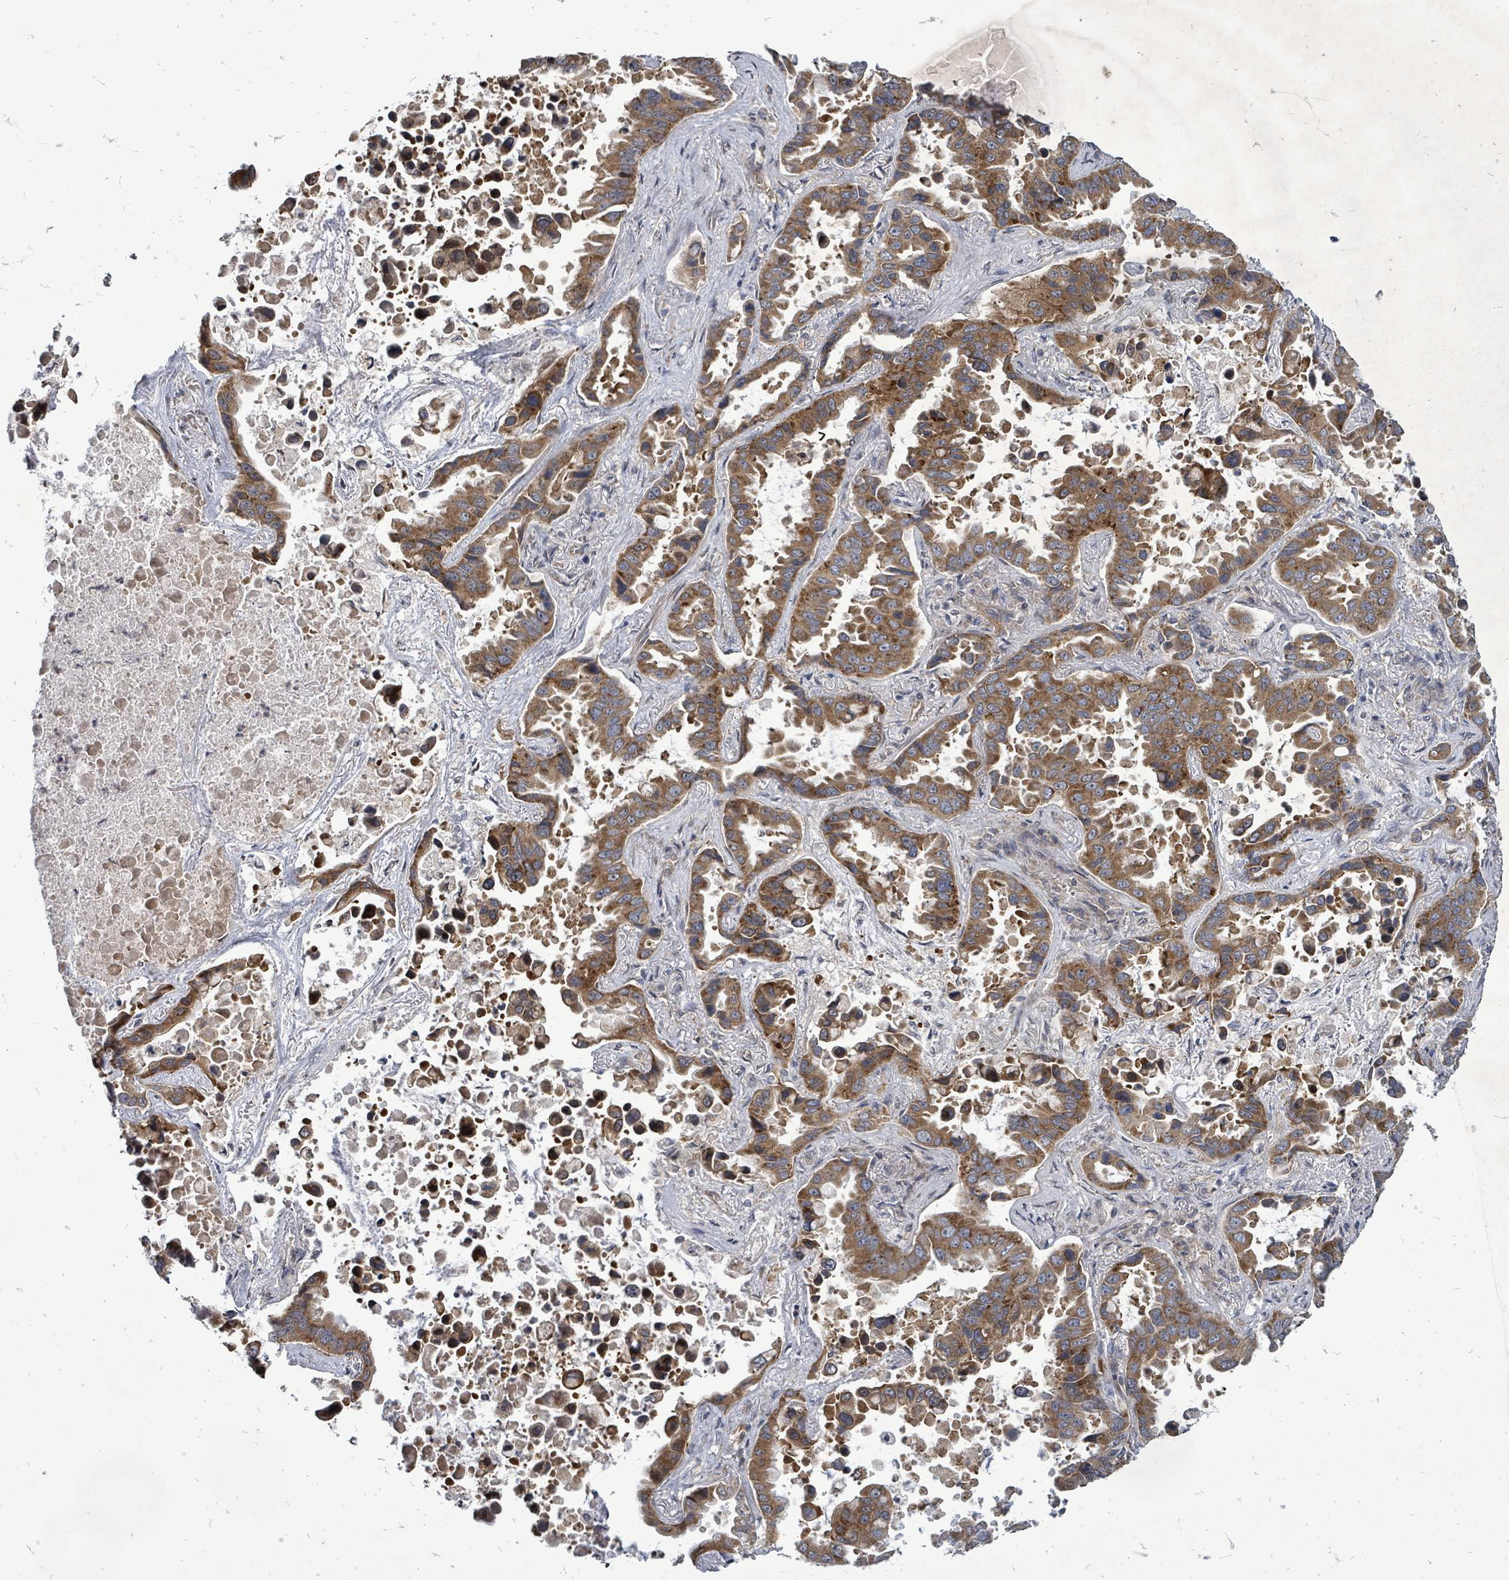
{"staining": {"intensity": "moderate", "quantity": ">75%", "location": "cytoplasmic/membranous"}, "tissue": "lung cancer", "cell_type": "Tumor cells", "image_type": "cancer", "snomed": [{"axis": "morphology", "description": "Adenocarcinoma, NOS"}, {"axis": "topography", "description": "Lung"}], "caption": "A medium amount of moderate cytoplasmic/membranous expression is identified in about >75% of tumor cells in lung cancer (adenocarcinoma) tissue. (Brightfield microscopy of DAB IHC at high magnification).", "gene": "RALGAPB", "patient": {"sex": "male", "age": 64}}